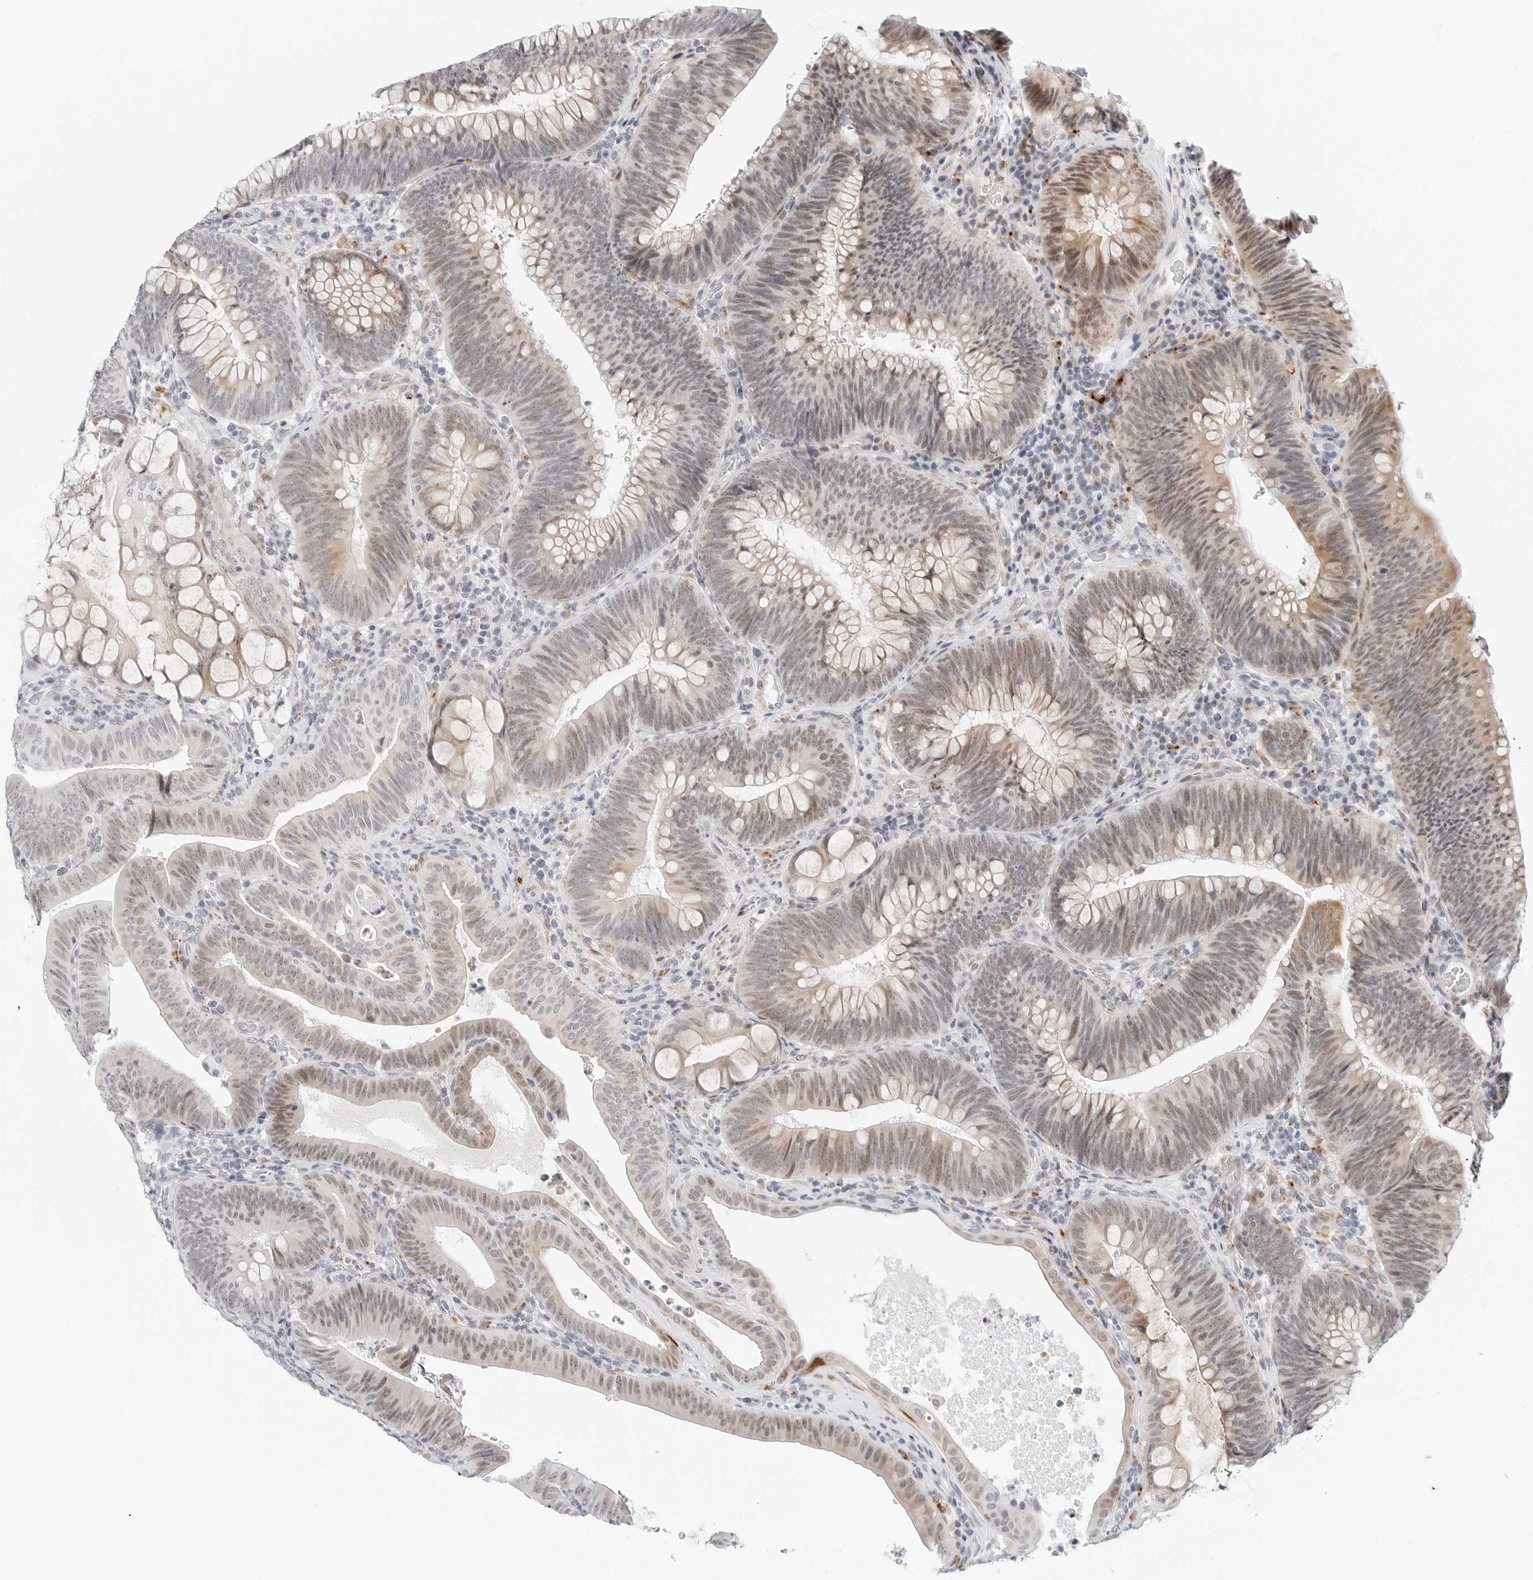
{"staining": {"intensity": "weak", "quantity": "25%-75%", "location": "cytoplasmic/membranous,nuclear"}, "tissue": "colorectal cancer", "cell_type": "Tumor cells", "image_type": "cancer", "snomed": [{"axis": "morphology", "description": "Normal tissue, NOS"}, {"axis": "topography", "description": "Colon"}], "caption": "Colorectal cancer tissue exhibits weak cytoplasmic/membranous and nuclear positivity in about 25%-75% of tumor cells, visualized by immunohistochemistry.", "gene": "TSEN2", "patient": {"sex": "female", "age": 82}}